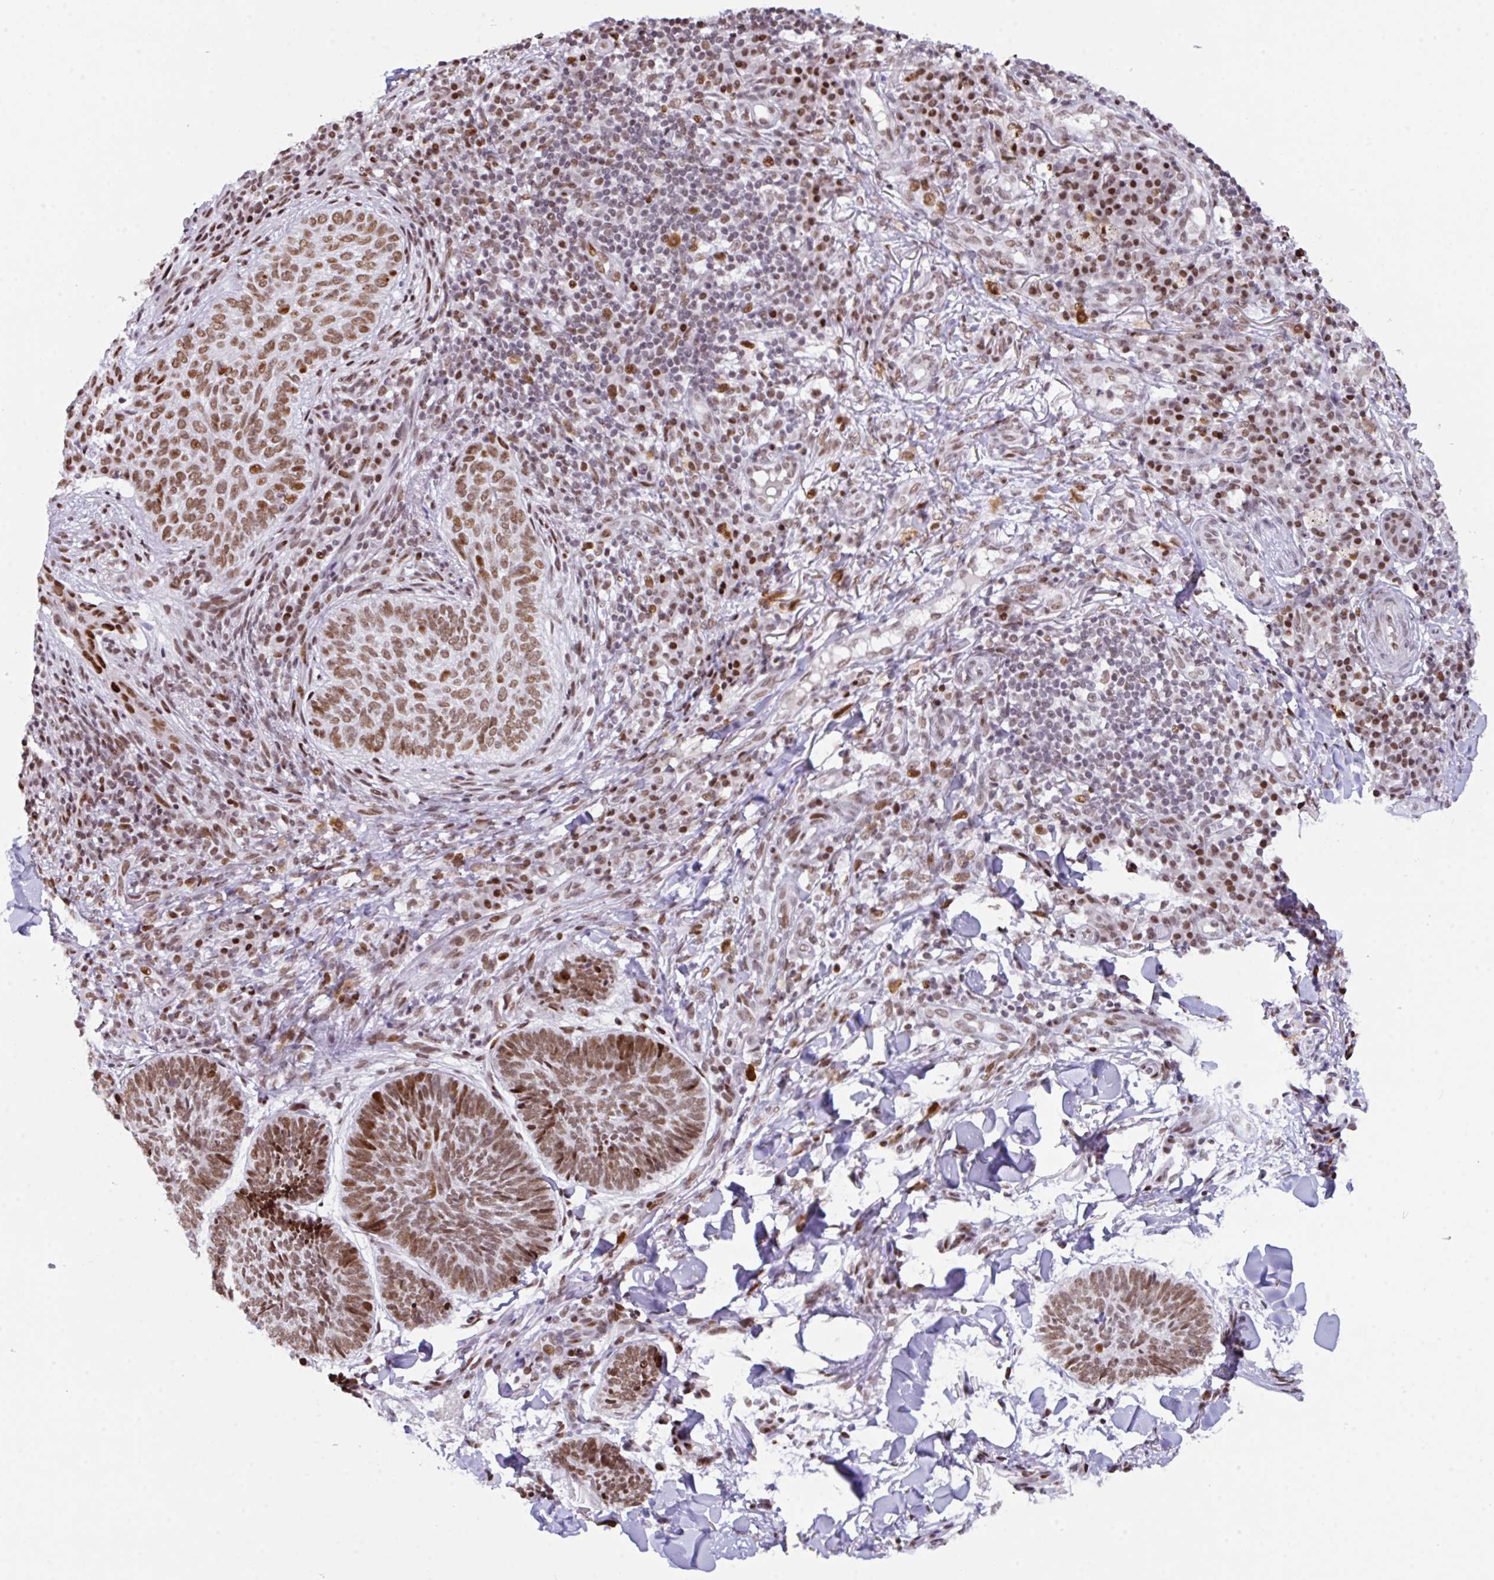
{"staining": {"intensity": "moderate", "quantity": ">75%", "location": "nuclear"}, "tissue": "skin cancer", "cell_type": "Tumor cells", "image_type": "cancer", "snomed": [{"axis": "morphology", "description": "Normal tissue, NOS"}, {"axis": "morphology", "description": "Basal cell carcinoma"}, {"axis": "topography", "description": "Skin"}], "caption": "Moderate nuclear positivity for a protein is identified in approximately >75% of tumor cells of skin basal cell carcinoma using immunohistochemistry (IHC).", "gene": "CLP1", "patient": {"sex": "male", "age": 50}}